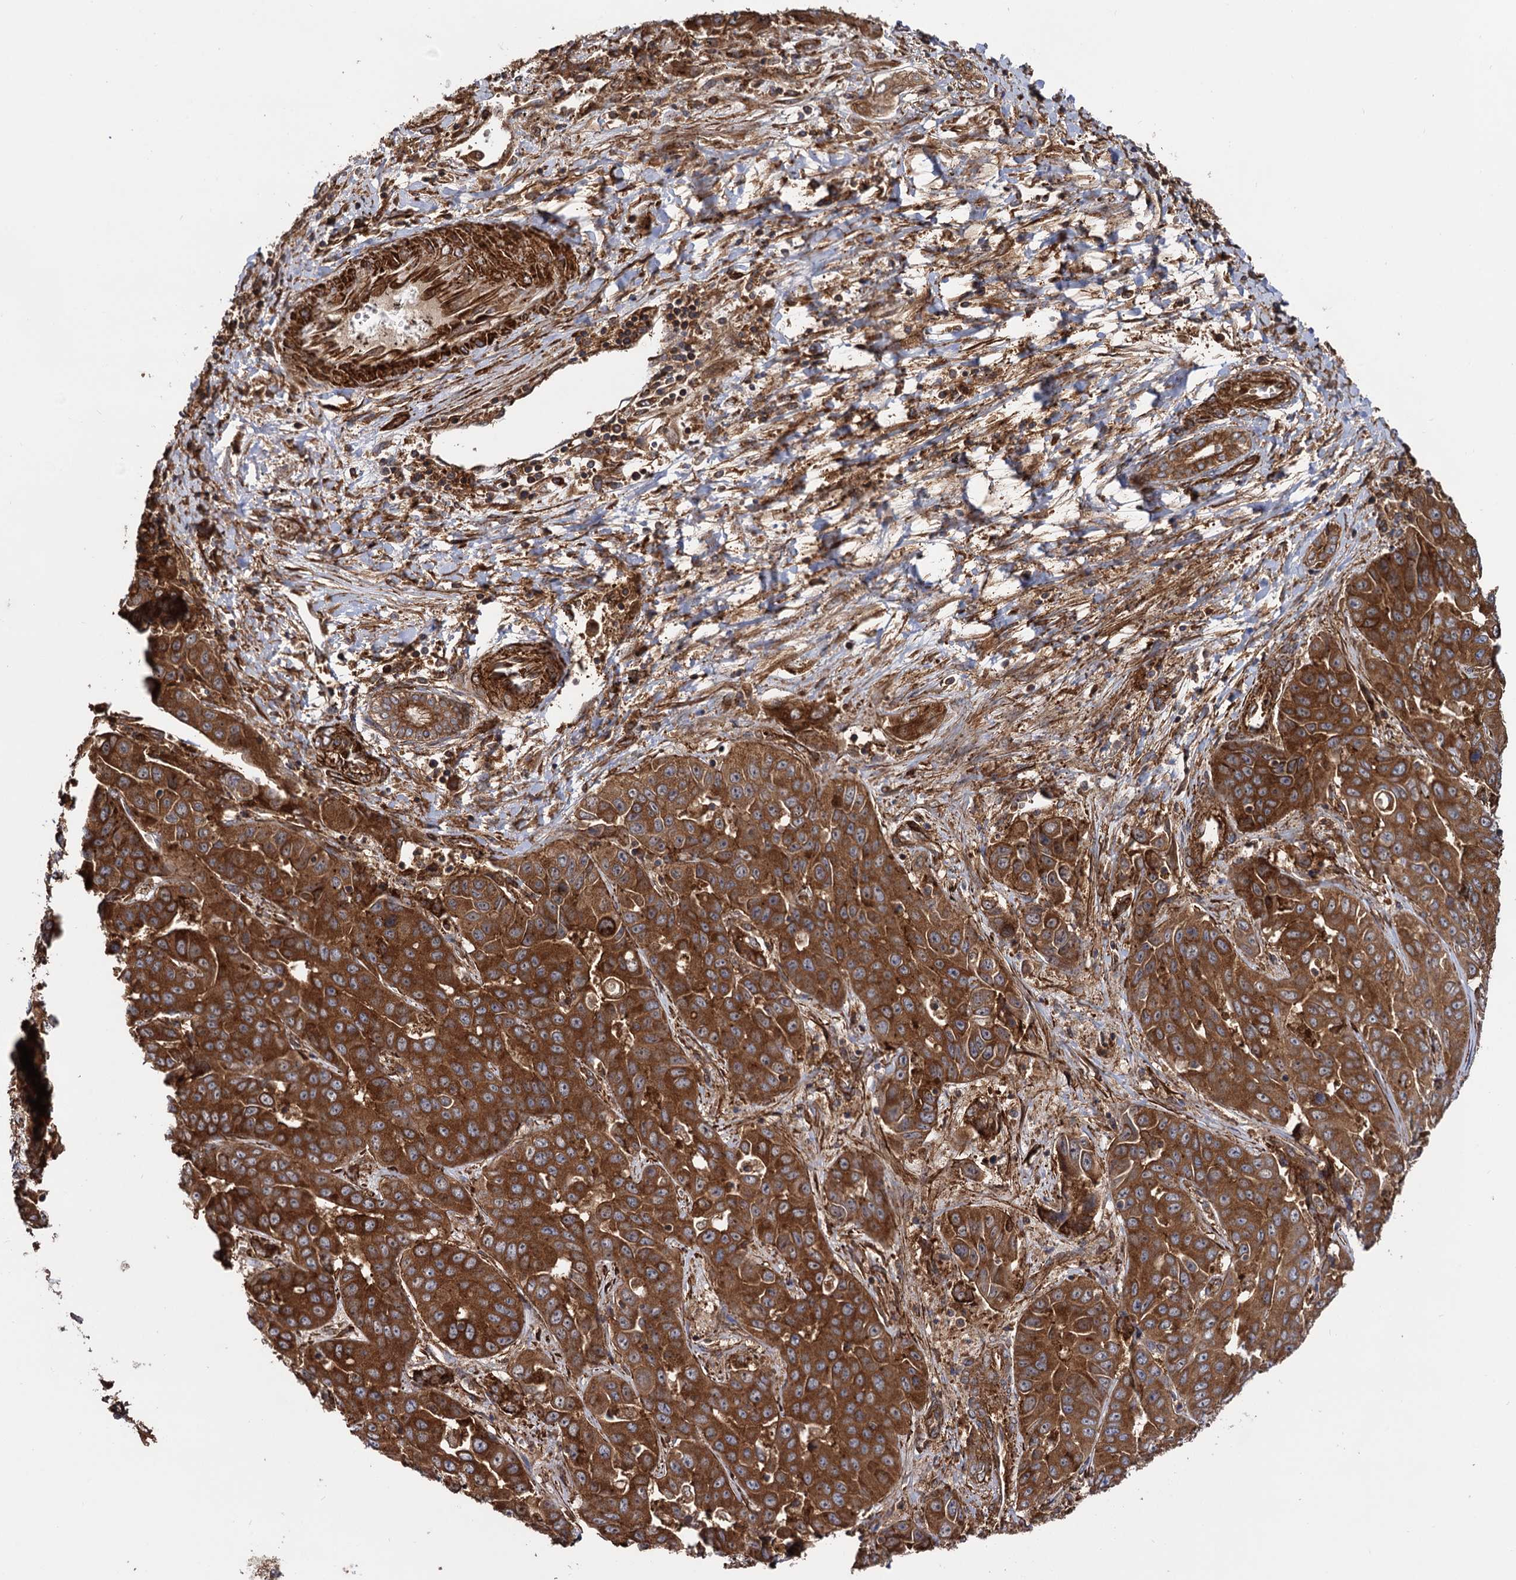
{"staining": {"intensity": "strong", "quantity": ">75%", "location": "cytoplasmic/membranous"}, "tissue": "liver cancer", "cell_type": "Tumor cells", "image_type": "cancer", "snomed": [{"axis": "morphology", "description": "Cholangiocarcinoma"}, {"axis": "topography", "description": "Liver"}], "caption": "This is an image of IHC staining of liver cancer, which shows strong positivity in the cytoplasmic/membranous of tumor cells.", "gene": "ATP8B4", "patient": {"sex": "female", "age": 52}}